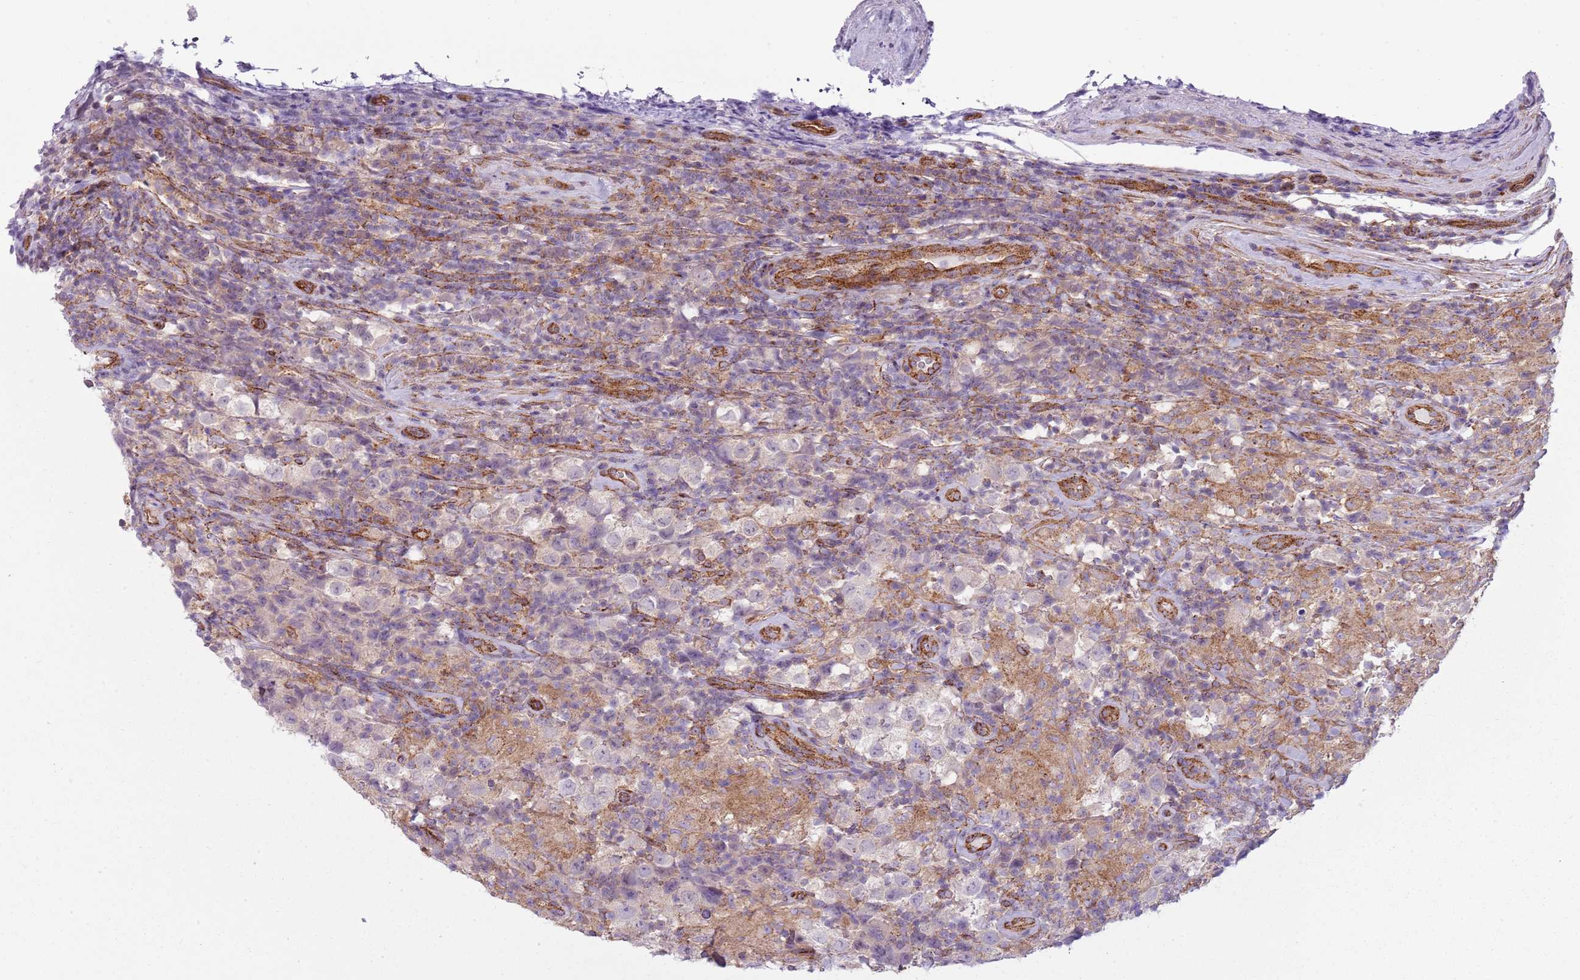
{"staining": {"intensity": "weak", "quantity": "<25%", "location": "cytoplasmic/membranous"}, "tissue": "testis cancer", "cell_type": "Tumor cells", "image_type": "cancer", "snomed": [{"axis": "morphology", "description": "Seminoma, NOS"}, {"axis": "morphology", "description": "Carcinoma, Embryonal, NOS"}, {"axis": "topography", "description": "Testis"}], "caption": "Tumor cells show no significant protein expression in testis cancer.", "gene": "SNX1", "patient": {"sex": "male", "age": 41}}